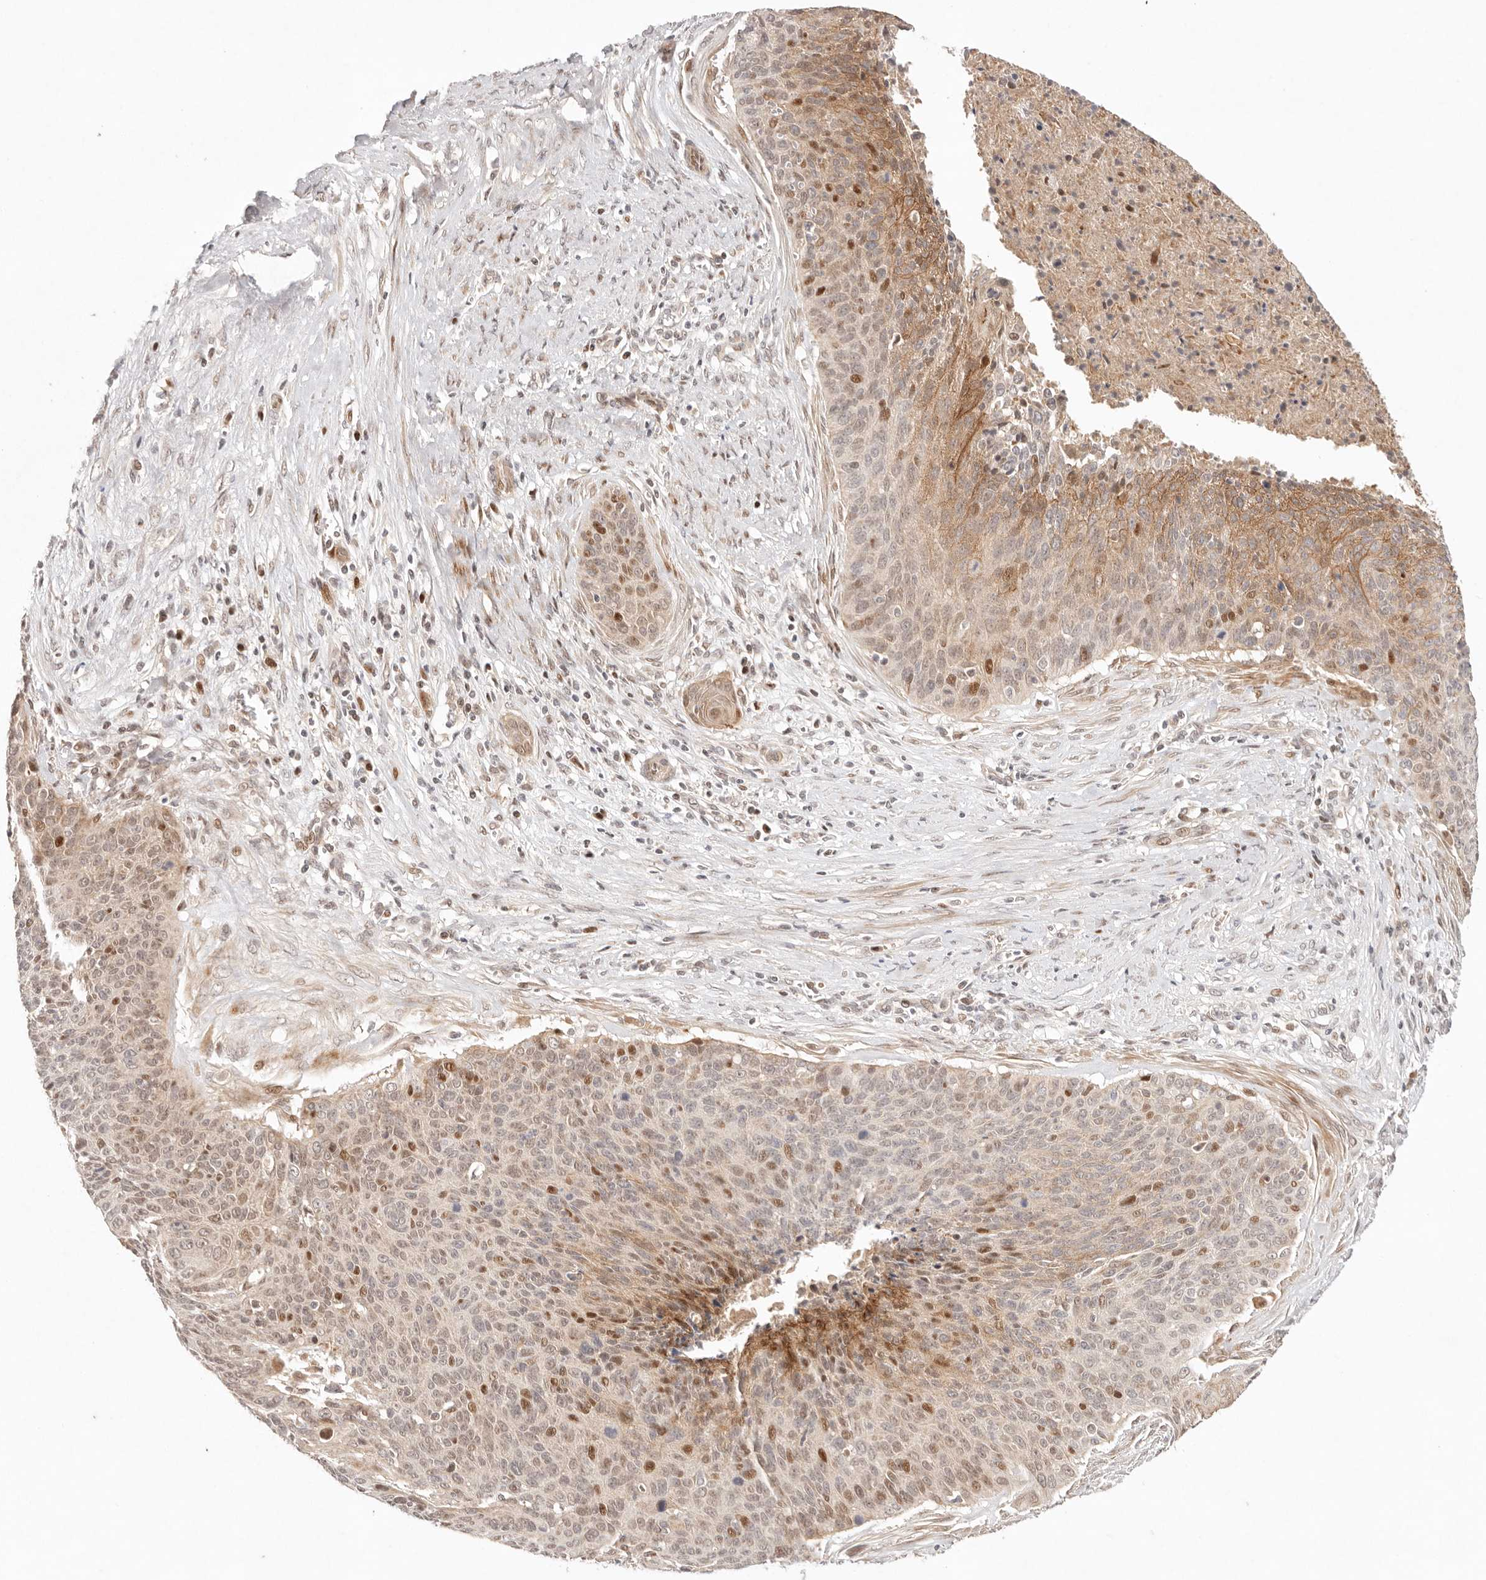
{"staining": {"intensity": "moderate", "quantity": "25%-75%", "location": "cytoplasmic/membranous,nuclear"}, "tissue": "cervical cancer", "cell_type": "Tumor cells", "image_type": "cancer", "snomed": [{"axis": "morphology", "description": "Squamous cell carcinoma, NOS"}, {"axis": "topography", "description": "Cervix"}], "caption": "Cervical cancer stained with a brown dye displays moderate cytoplasmic/membranous and nuclear positive staining in approximately 25%-75% of tumor cells.", "gene": "PHLDA3", "patient": {"sex": "female", "age": 55}}